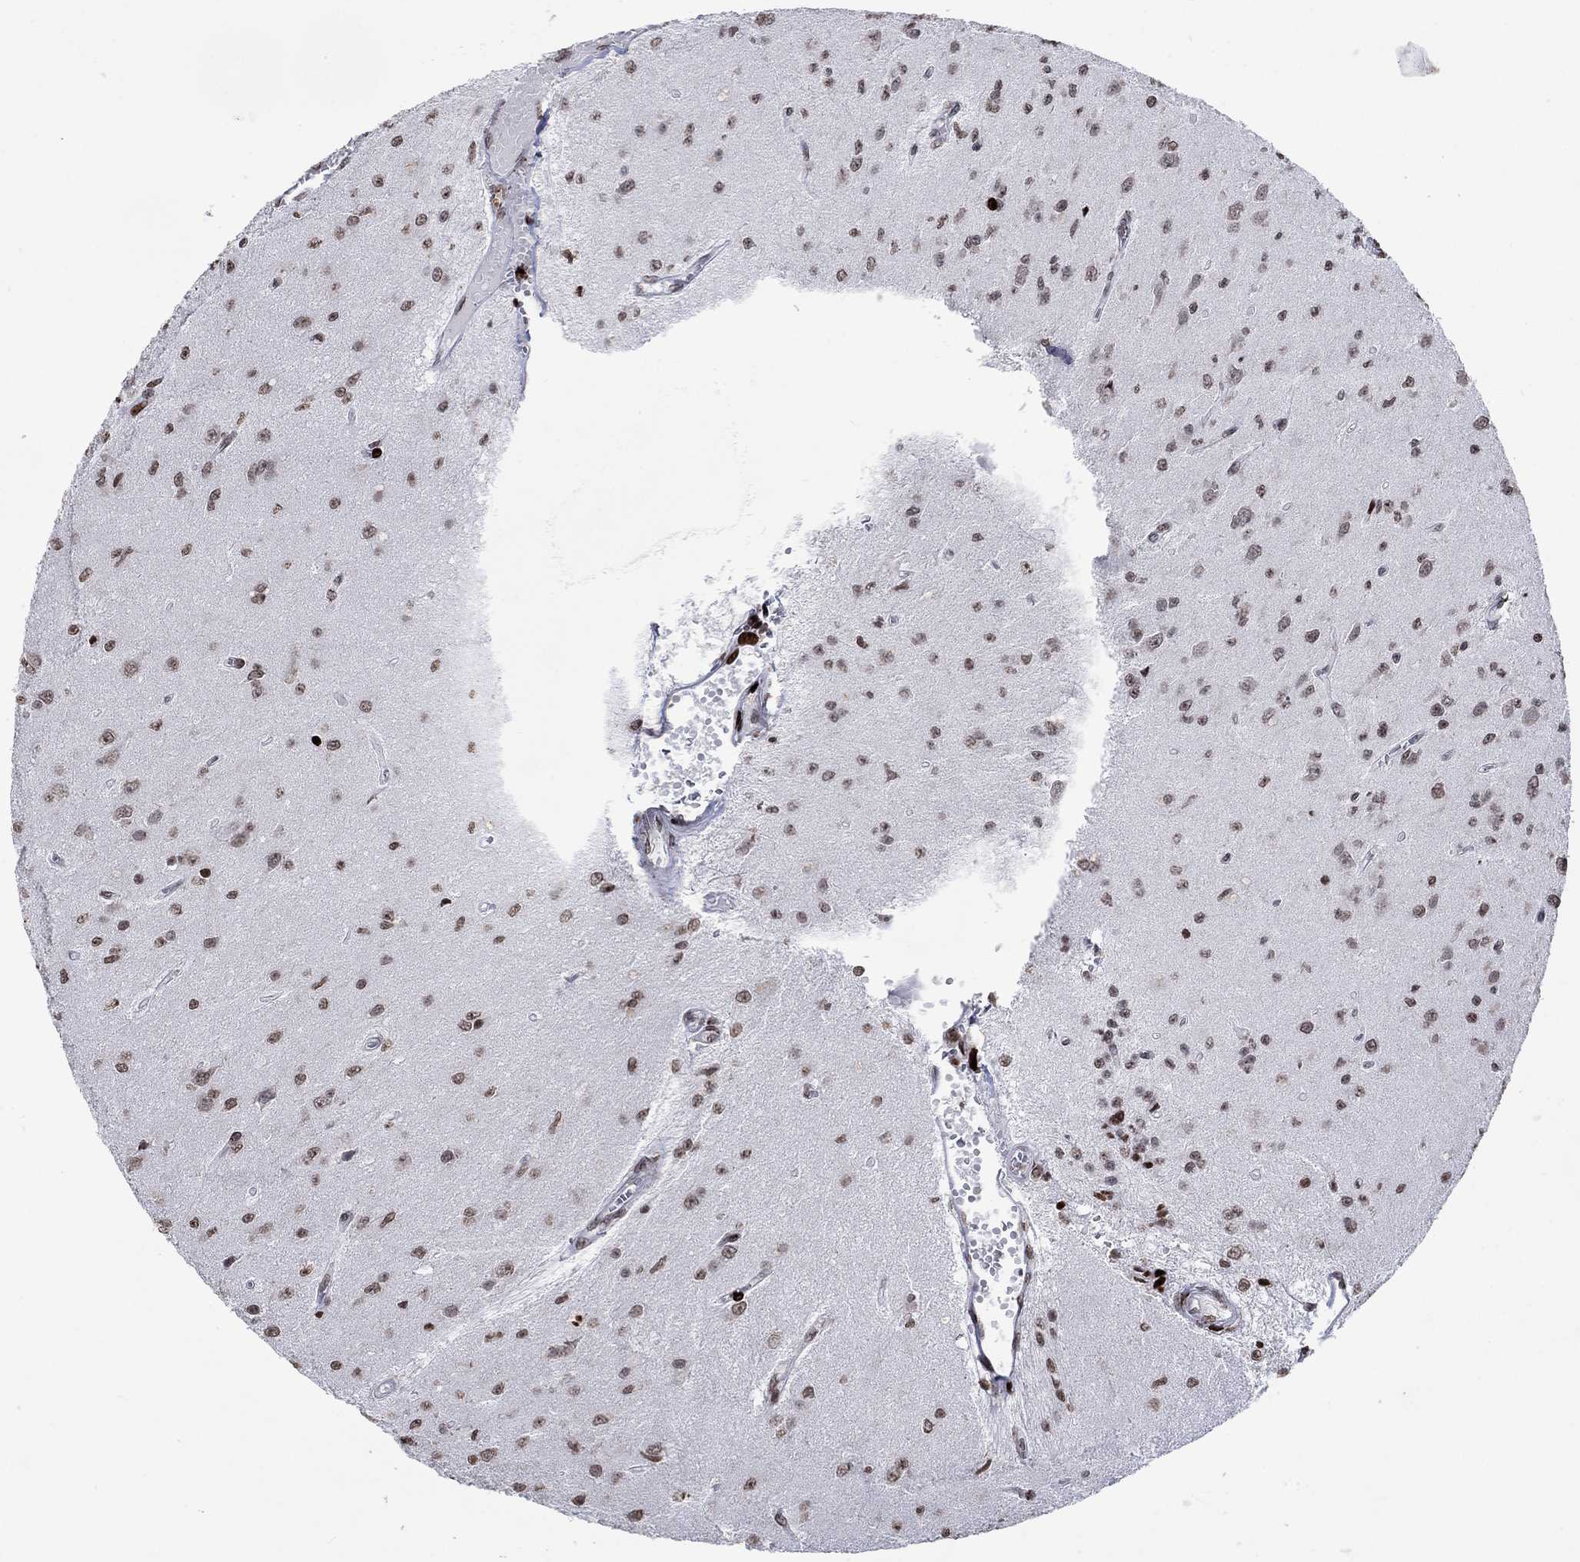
{"staining": {"intensity": "moderate", "quantity": "25%-75%", "location": "nuclear"}, "tissue": "glioma", "cell_type": "Tumor cells", "image_type": "cancer", "snomed": [{"axis": "morphology", "description": "Glioma, malignant, Low grade"}, {"axis": "topography", "description": "Brain"}], "caption": "Moderate nuclear expression for a protein is appreciated in about 25%-75% of tumor cells of malignant low-grade glioma using IHC.", "gene": "SRSF3", "patient": {"sex": "female", "age": 45}}